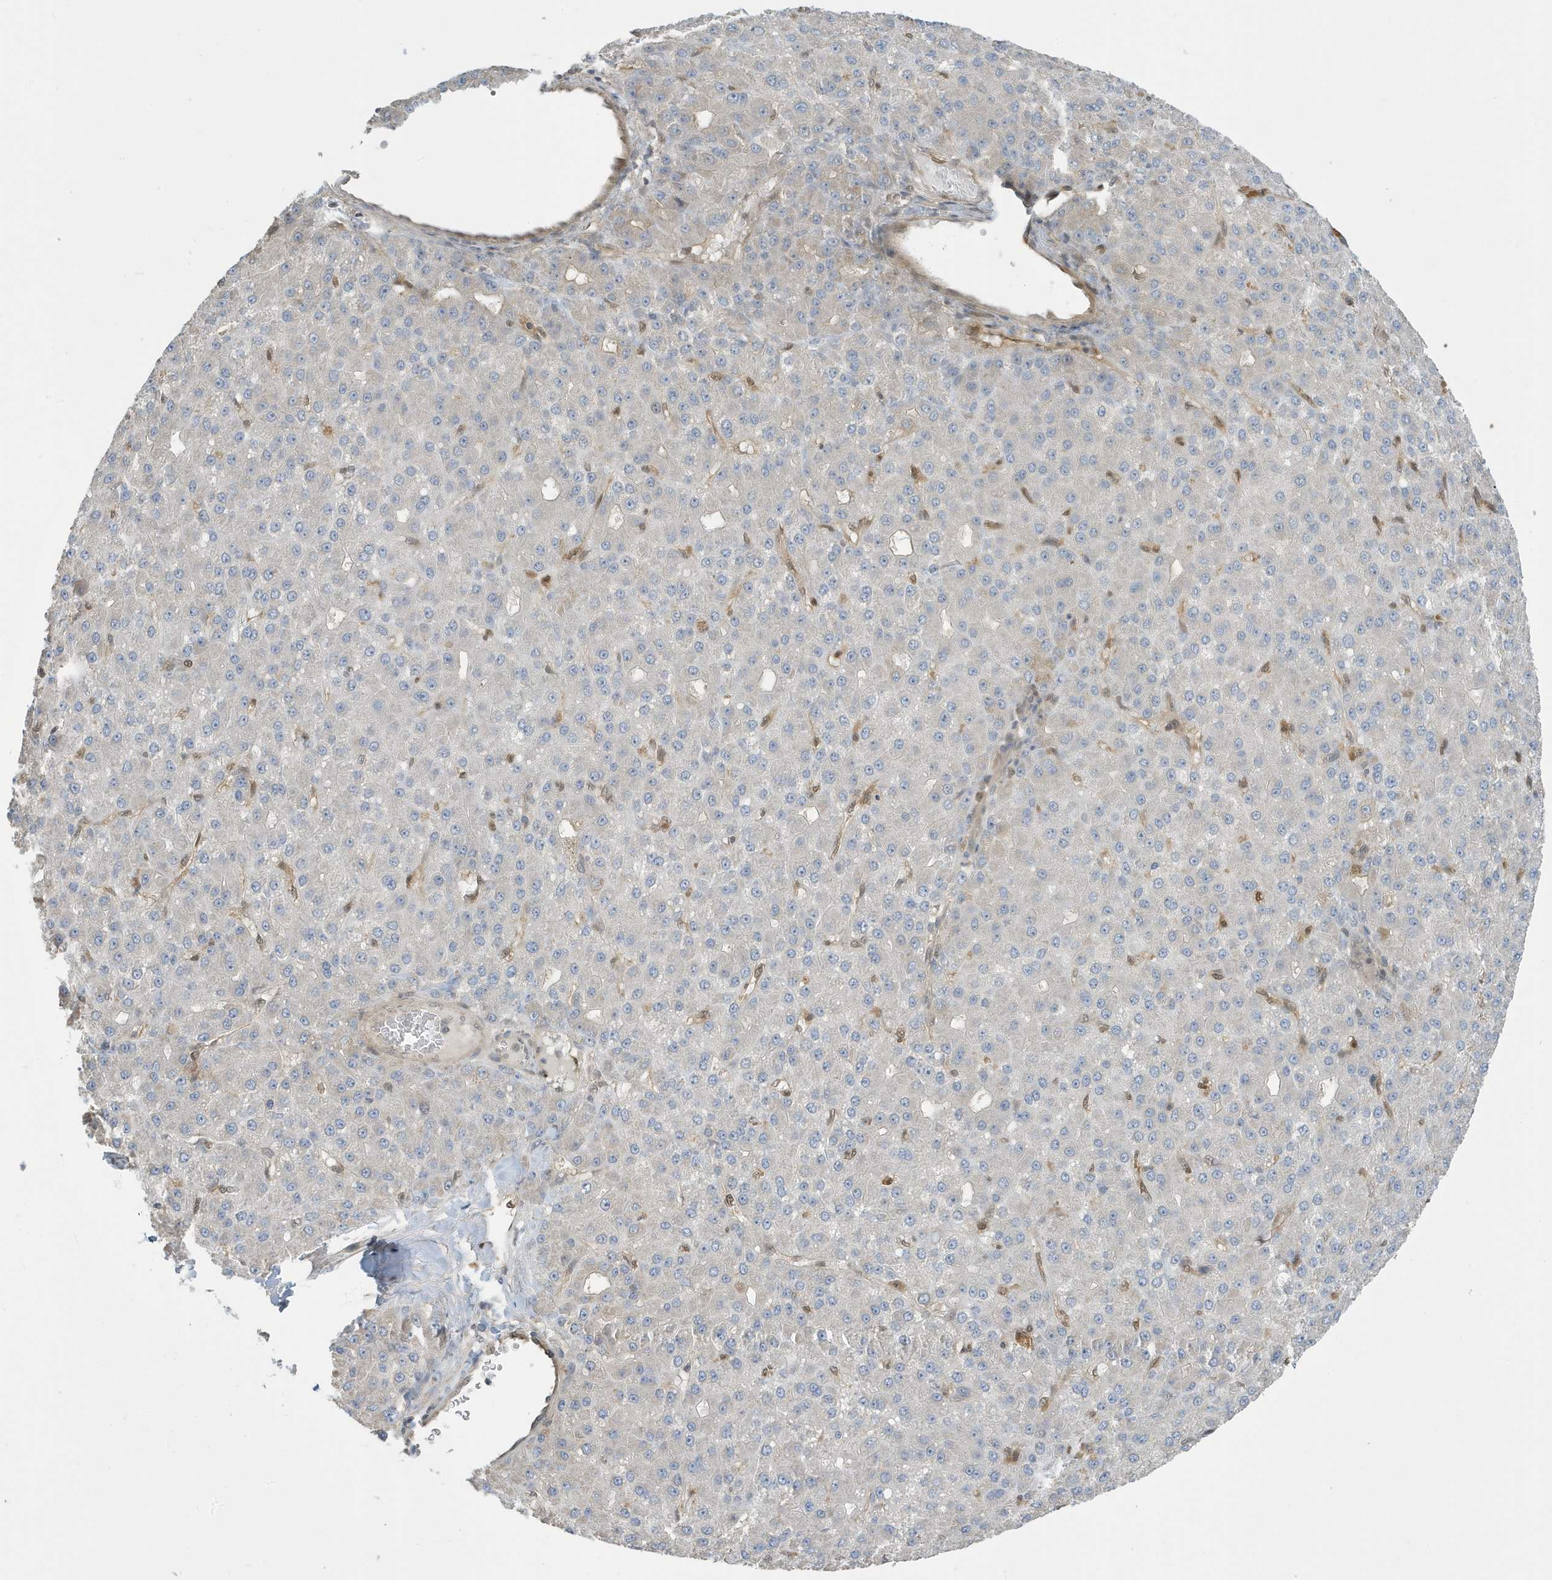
{"staining": {"intensity": "negative", "quantity": "none", "location": "none"}, "tissue": "liver cancer", "cell_type": "Tumor cells", "image_type": "cancer", "snomed": [{"axis": "morphology", "description": "Carcinoma, Hepatocellular, NOS"}, {"axis": "topography", "description": "Liver"}], "caption": "The immunohistochemistry (IHC) histopathology image has no significant staining in tumor cells of liver hepatocellular carcinoma tissue.", "gene": "NCOA7", "patient": {"sex": "male", "age": 67}}